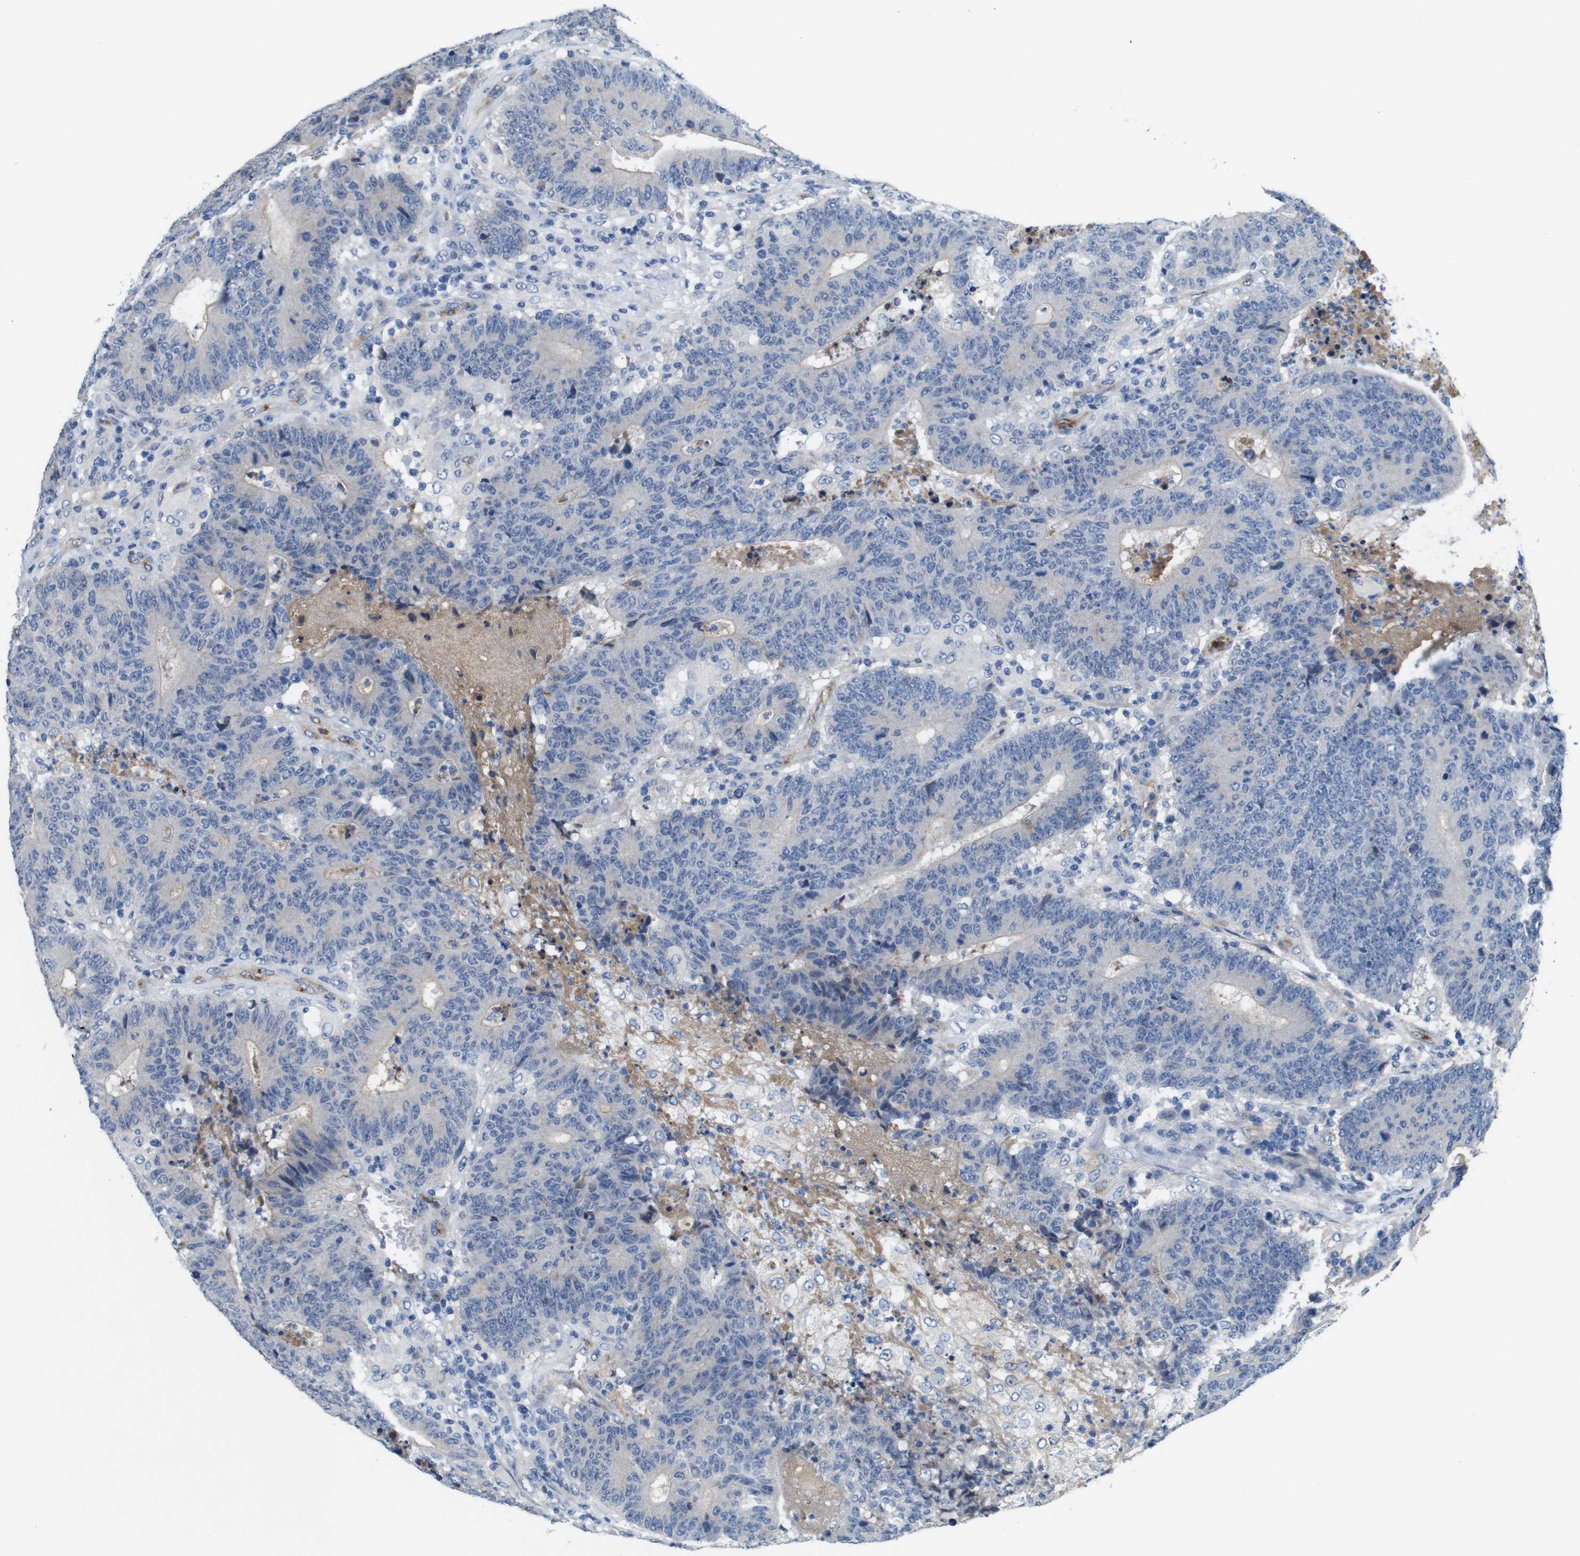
{"staining": {"intensity": "negative", "quantity": "none", "location": "none"}, "tissue": "colorectal cancer", "cell_type": "Tumor cells", "image_type": "cancer", "snomed": [{"axis": "morphology", "description": "Normal tissue, NOS"}, {"axis": "morphology", "description": "Adenocarcinoma, NOS"}, {"axis": "topography", "description": "Colon"}], "caption": "Tumor cells are negative for brown protein staining in colorectal cancer (adenocarcinoma).", "gene": "C1RL", "patient": {"sex": "female", "age": 75}}